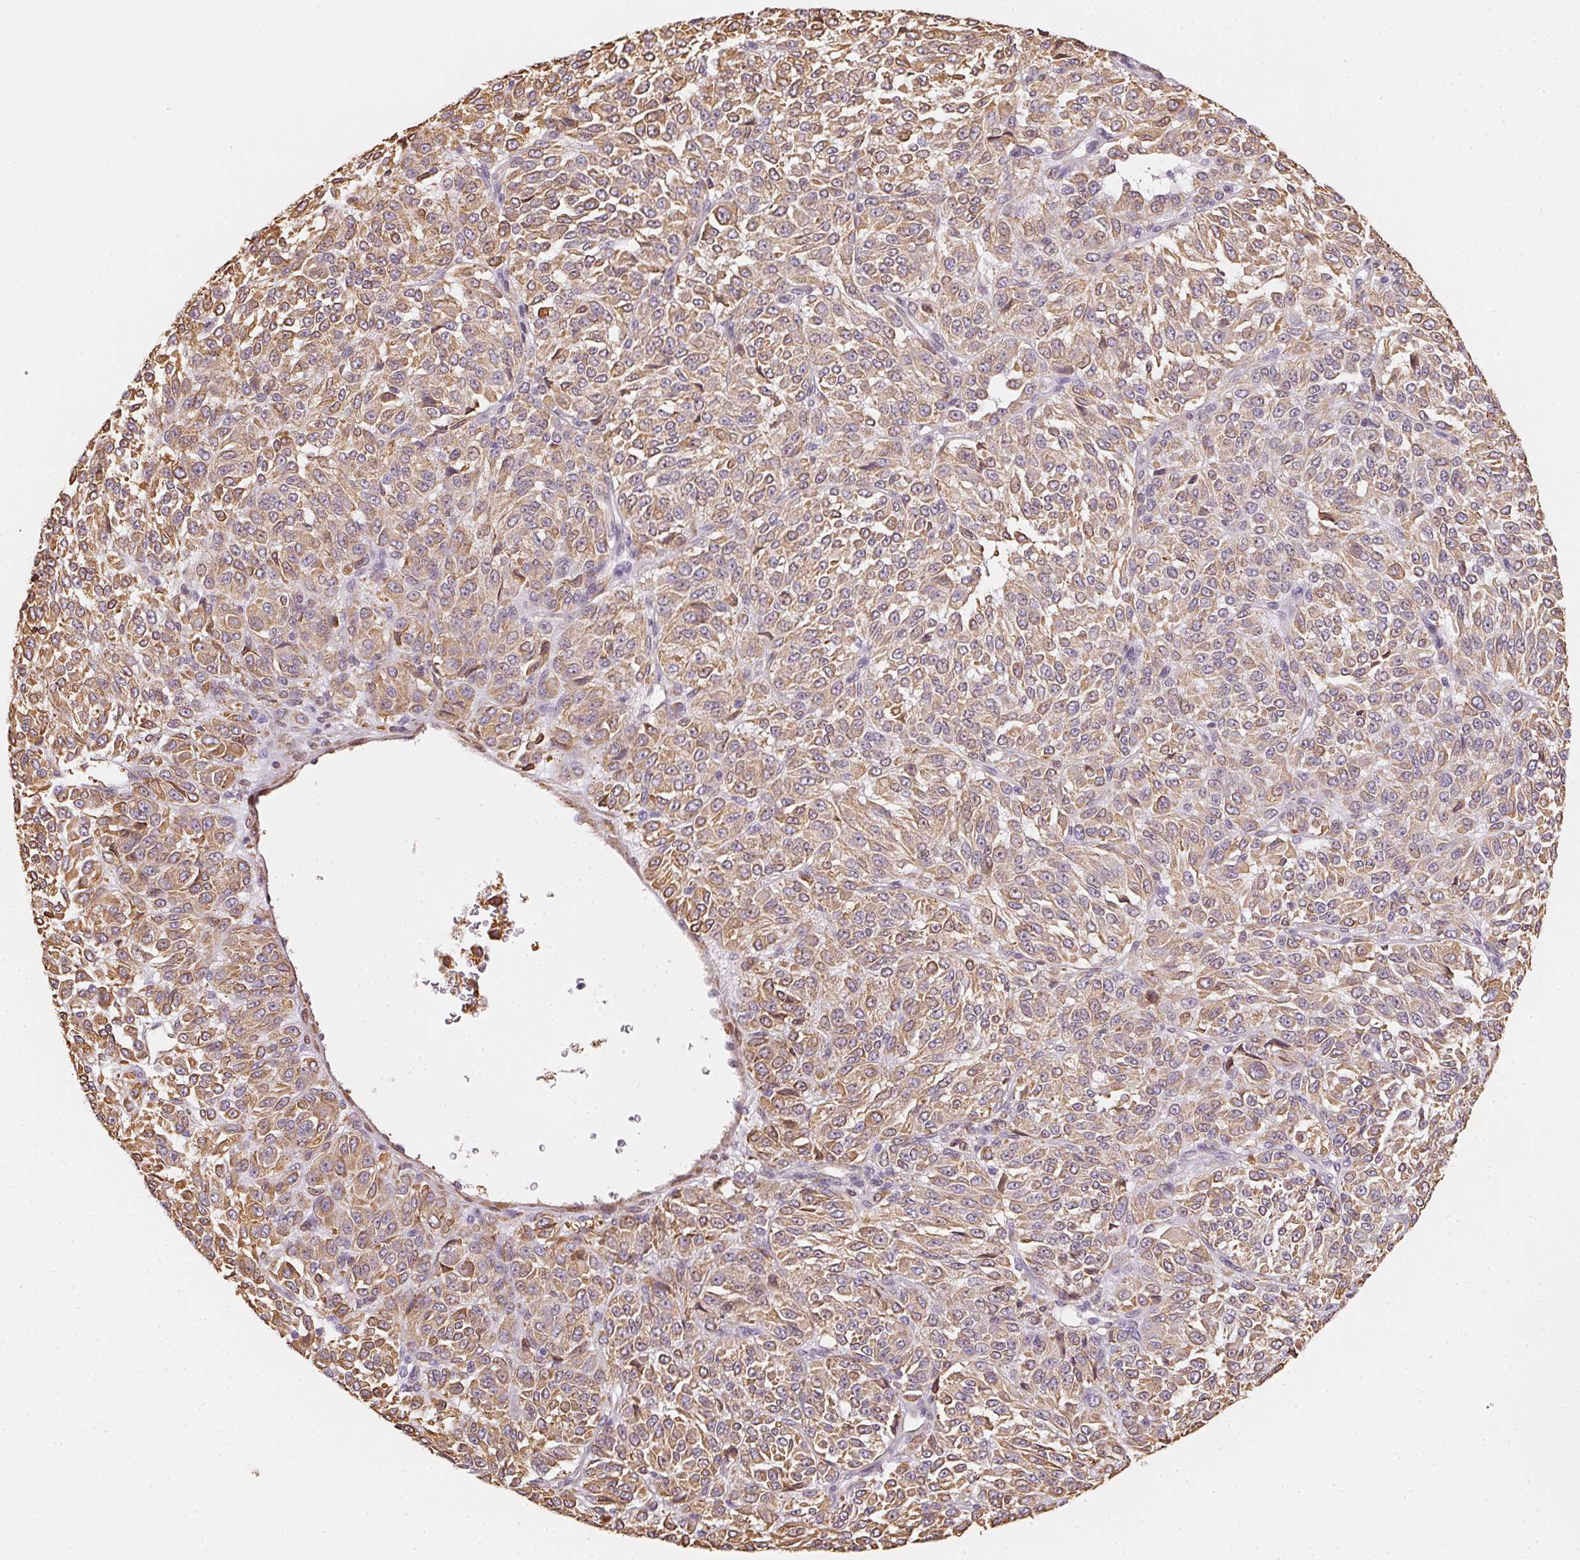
{"staining": {"intensity": "moderate", "quantity": ">75%", "location": "cytoplasmic/membranous"}, "tissue": "melanoma", "cell_type": "Tumor cells", "image_type": "cancer", "snomed": [{"axis": "morphology", "description": "Malignant melanoma, Metastatic site"}, {"axis": "topography", "description": "Brain"}], "caption": "Melanoma stained with IHC exhibits moderate cytoplasmic/membranous expression in approximately >75% of tumor cells. (brown staining indicates protein expression, while blue staining denotes nuclei).", "gene": "RSBN1", "patient": {"sex": "female", "age": 56}}